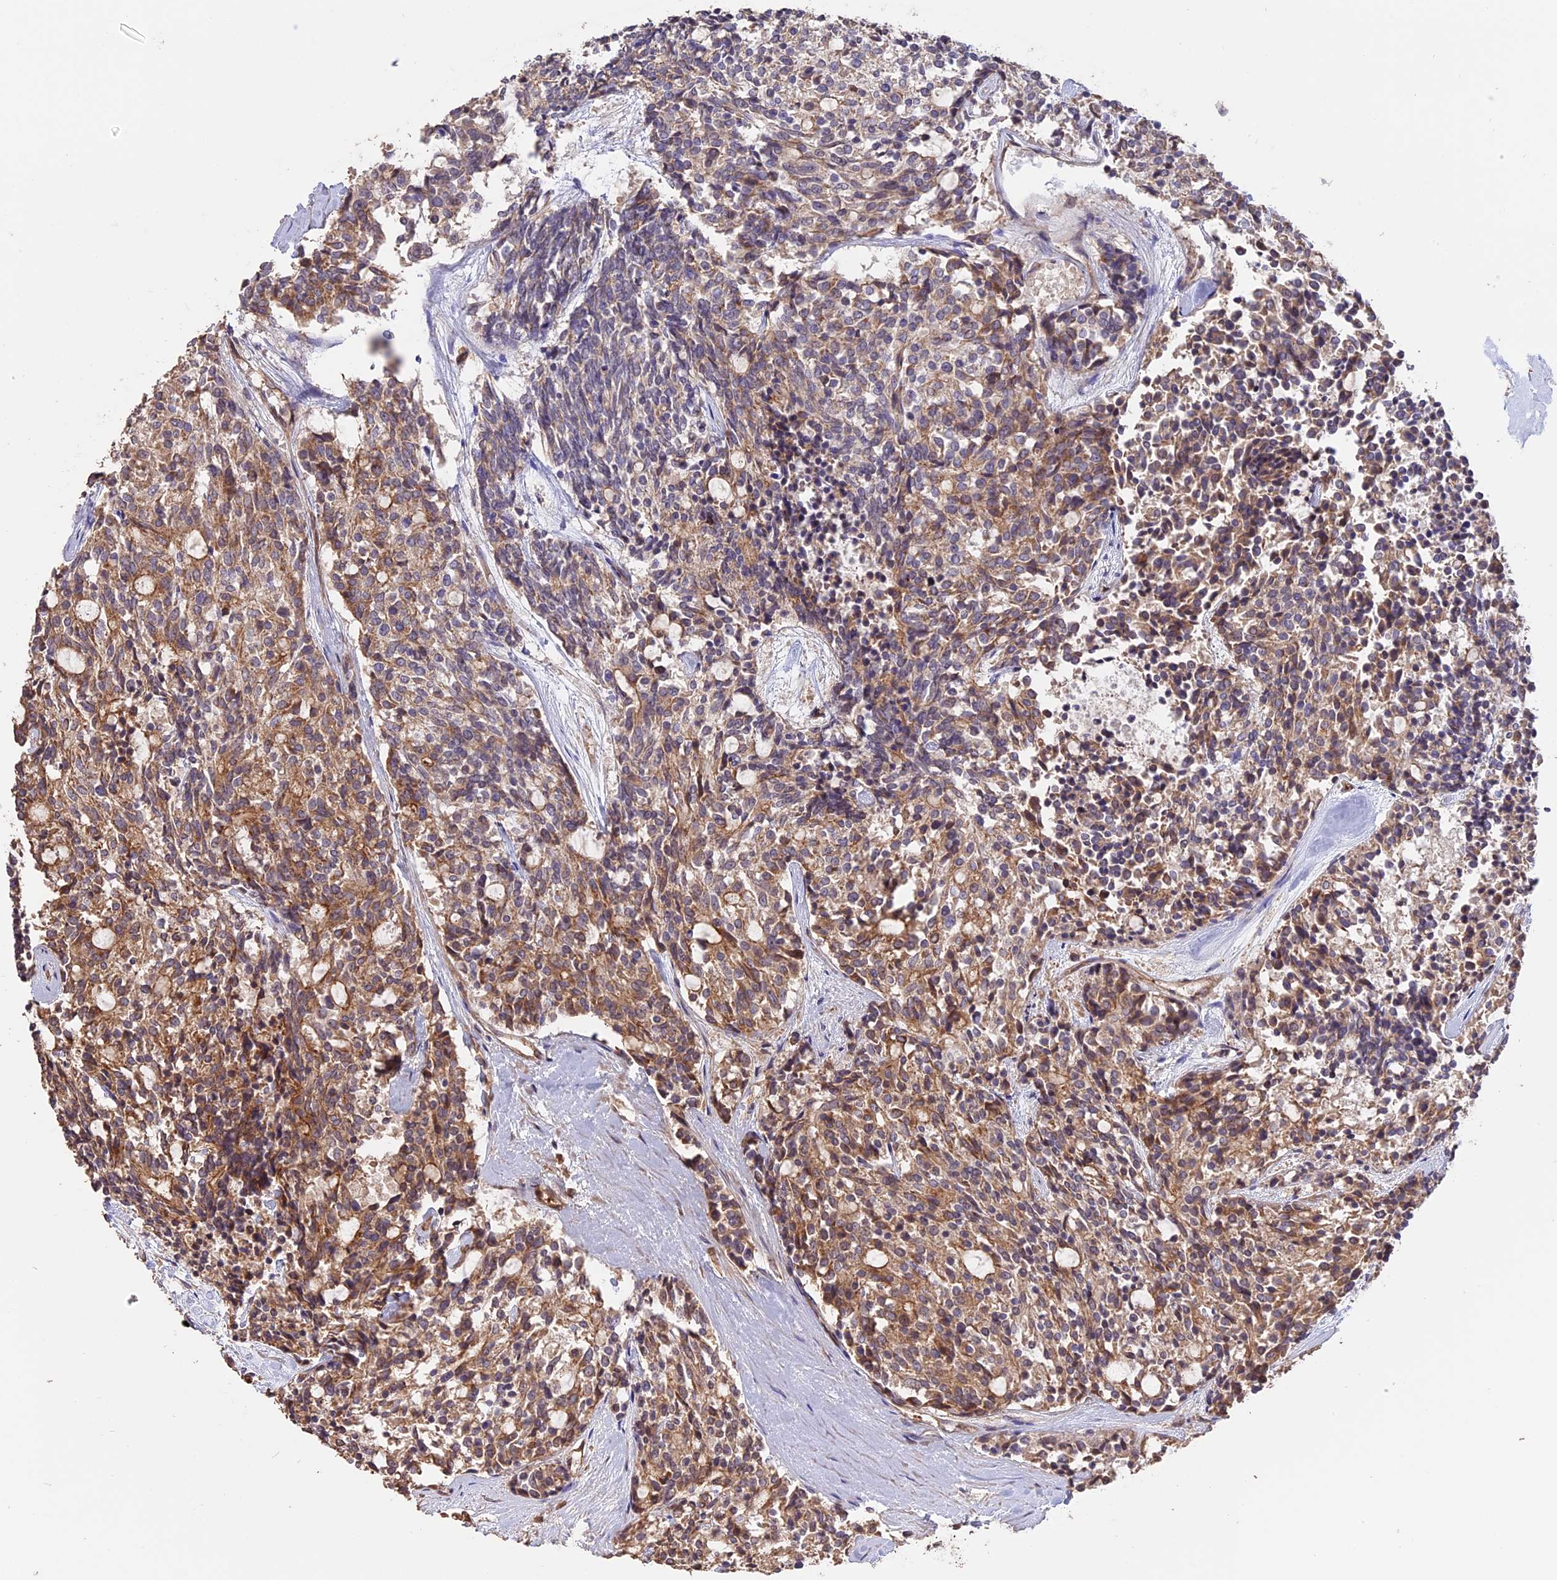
{"staining": {"intensity": "moderate", "quantity": "25%-75%", "location": "cytoplasmic/membranous"}, "tissue": "carcinoid", "cell_type": "Tumor cells", "image_type": "cancer", "snomed": [{"axis": "morphology", "description": "Carcinoid, malignant, NOS"}, {"axis": "topography", "description": "Pancreas"}], "caption": "This is an image of IHC staining of carcinoid, which shows moderate expression in the cytoplasmic/membranous of tumor cells.", "gene": "RASAL1", "patient": {"sex": "female", "age": 54}}